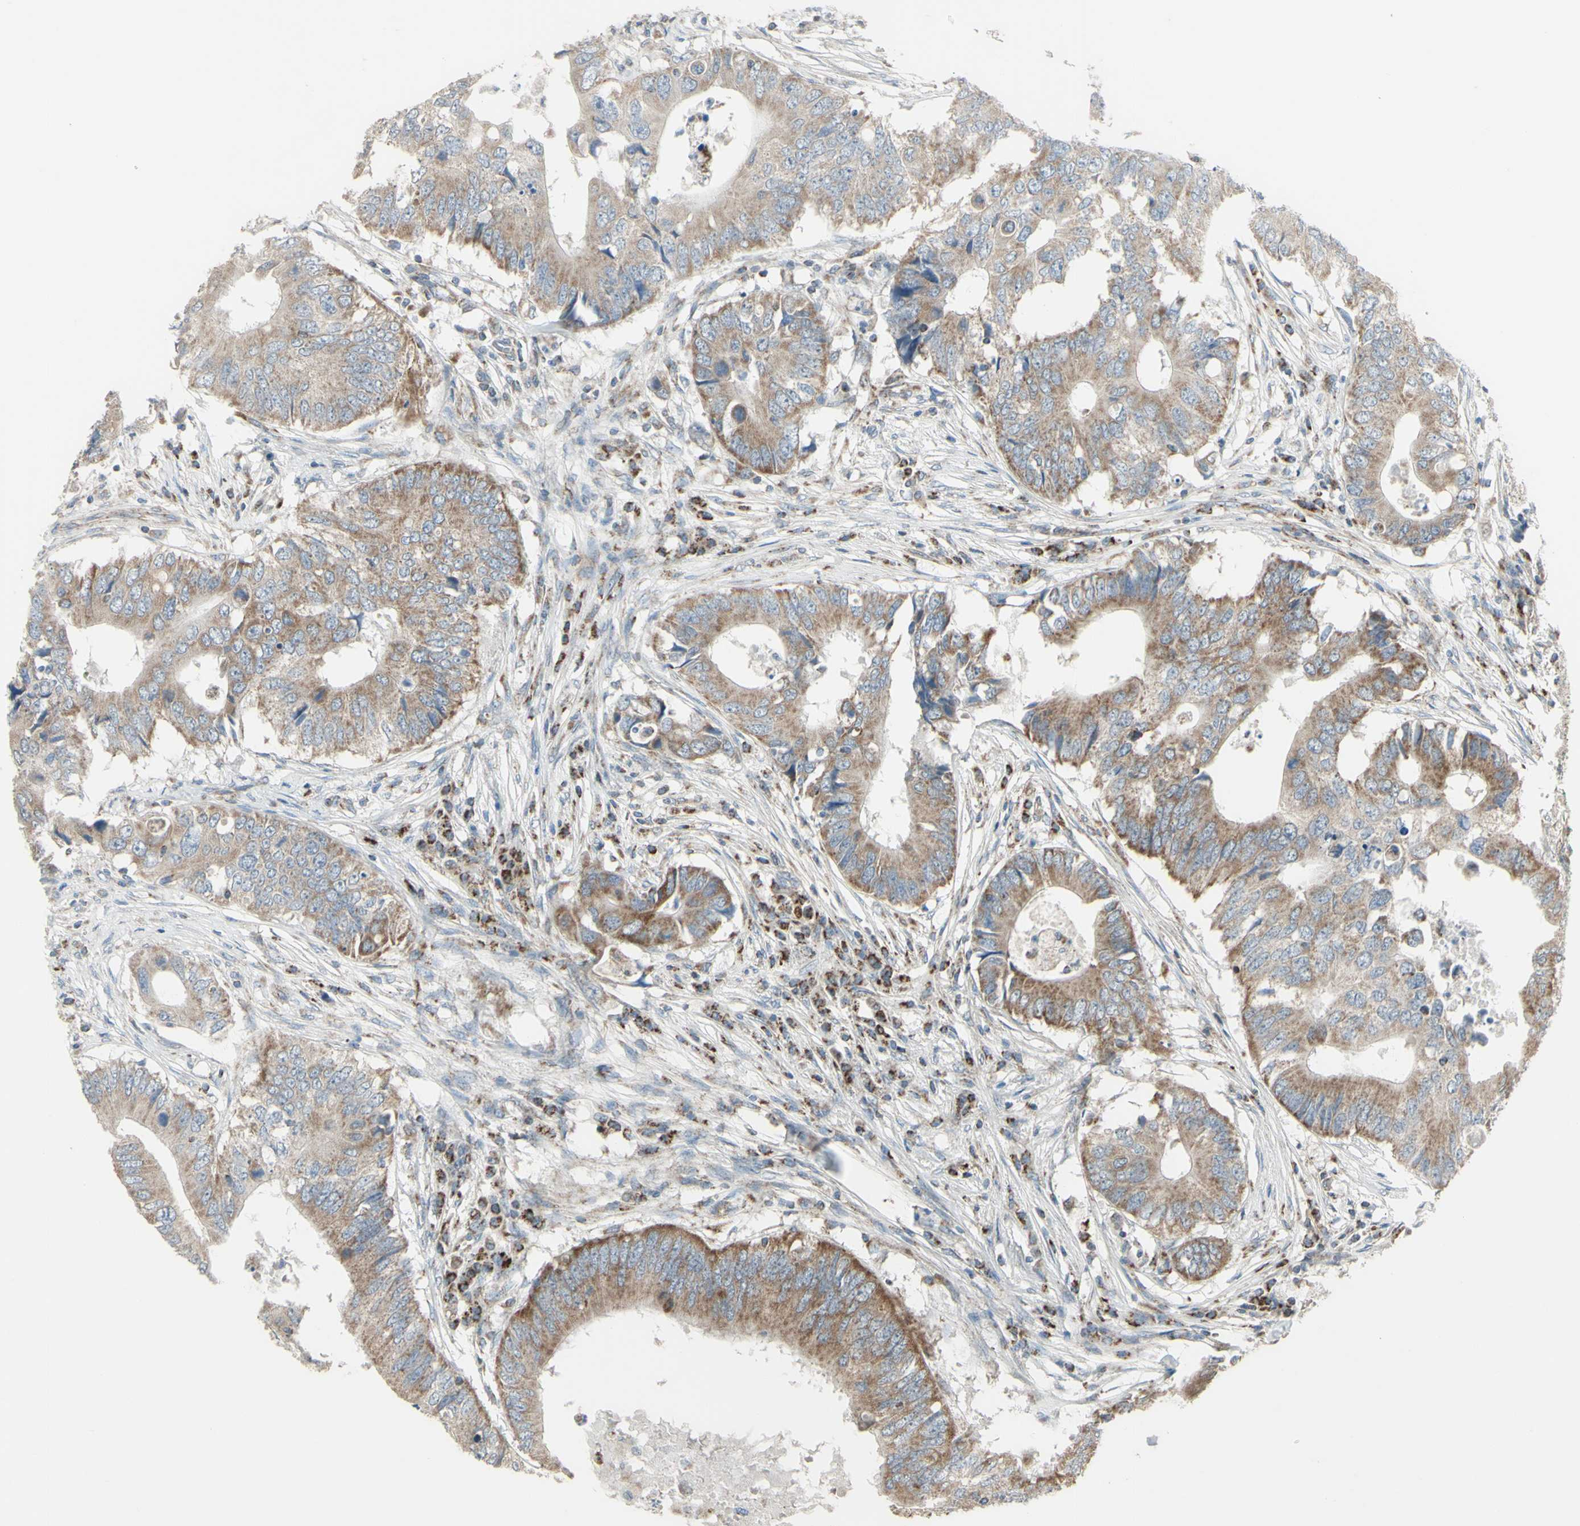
{"staining": {"intensity": "weak", "quantity": ">75%", "location": "cytoplasmic/membranous"}, "tissue": "colorectal cancer", "cell_type": "Tumor cells", "image_type": "cancer", "snomed": [{"axis": "morphology", "description": "Adenocarcinoma, NOS"}, {"axis": "topography", "description": "Colon"}], "caption": "Immunohistochemical staining of human adenocarcinoma (colorectal) displays weak cytoplasmic/membranous protein positivity in approximately >75% of tumor cells.", "gene": "FAM171B", "patient": {"sex": "male", "age": 71}}